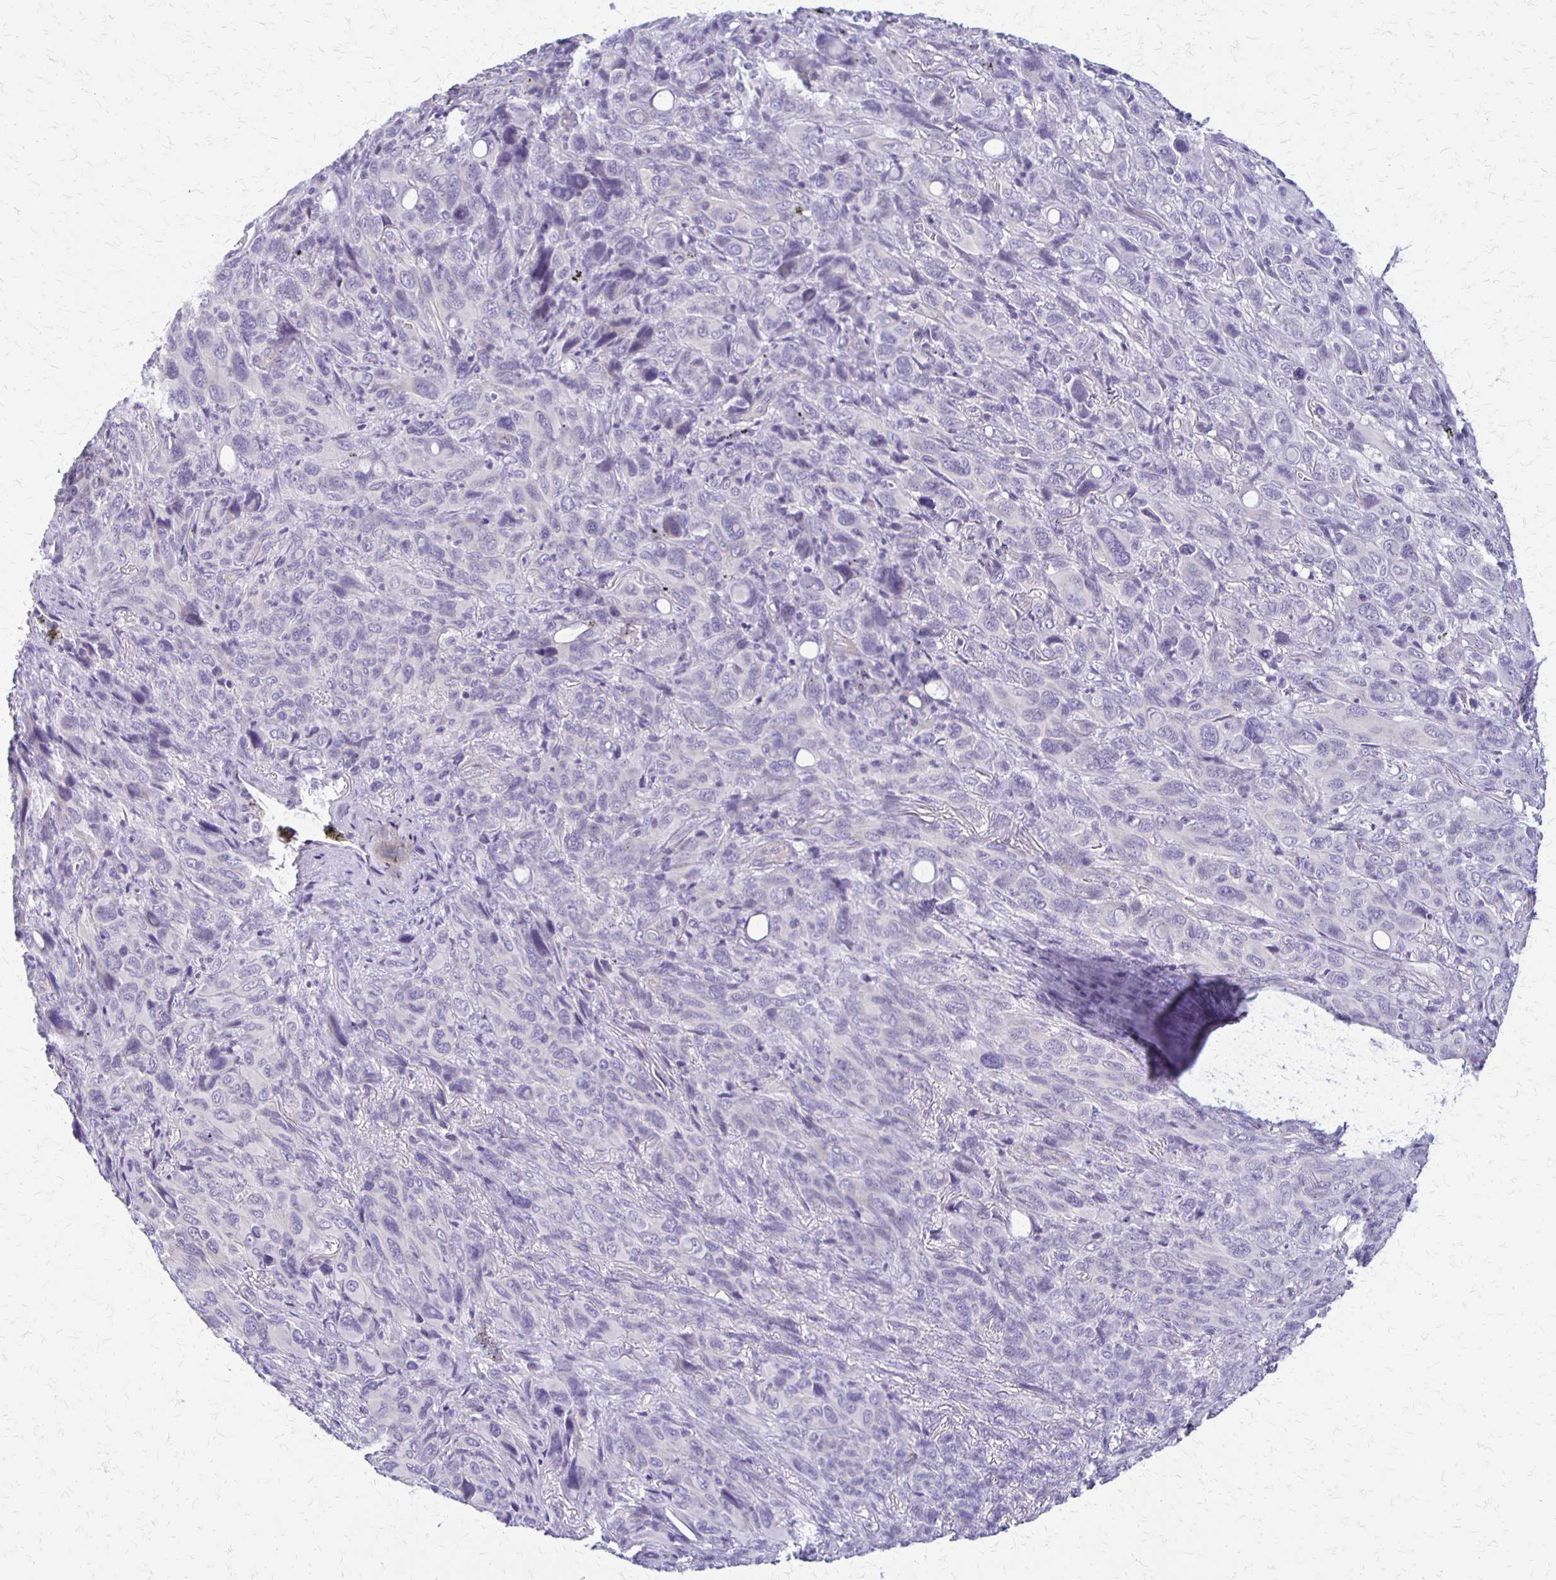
{"staining": {"intensity": "negative", "quantity": "none", "location": "none"}, "tissue": "melanoma", "cell_type": "Tumor cells", "image_type": "cancer", "snomed": [{"axis": "morphology", "description": "Malignant melanoma, Metastatic site"}, {"axis": "topography", "description": "Lung"}], "caption": "IHC image of neoplastic tissue: malignant melanoma (metastatic site) stained with DAB (3,3'-diaminobenzidine) demonstrates no significant protein staining in tumor cells.", "gene": "RHOC", "patient": {"sex": "male", "age": 48}}